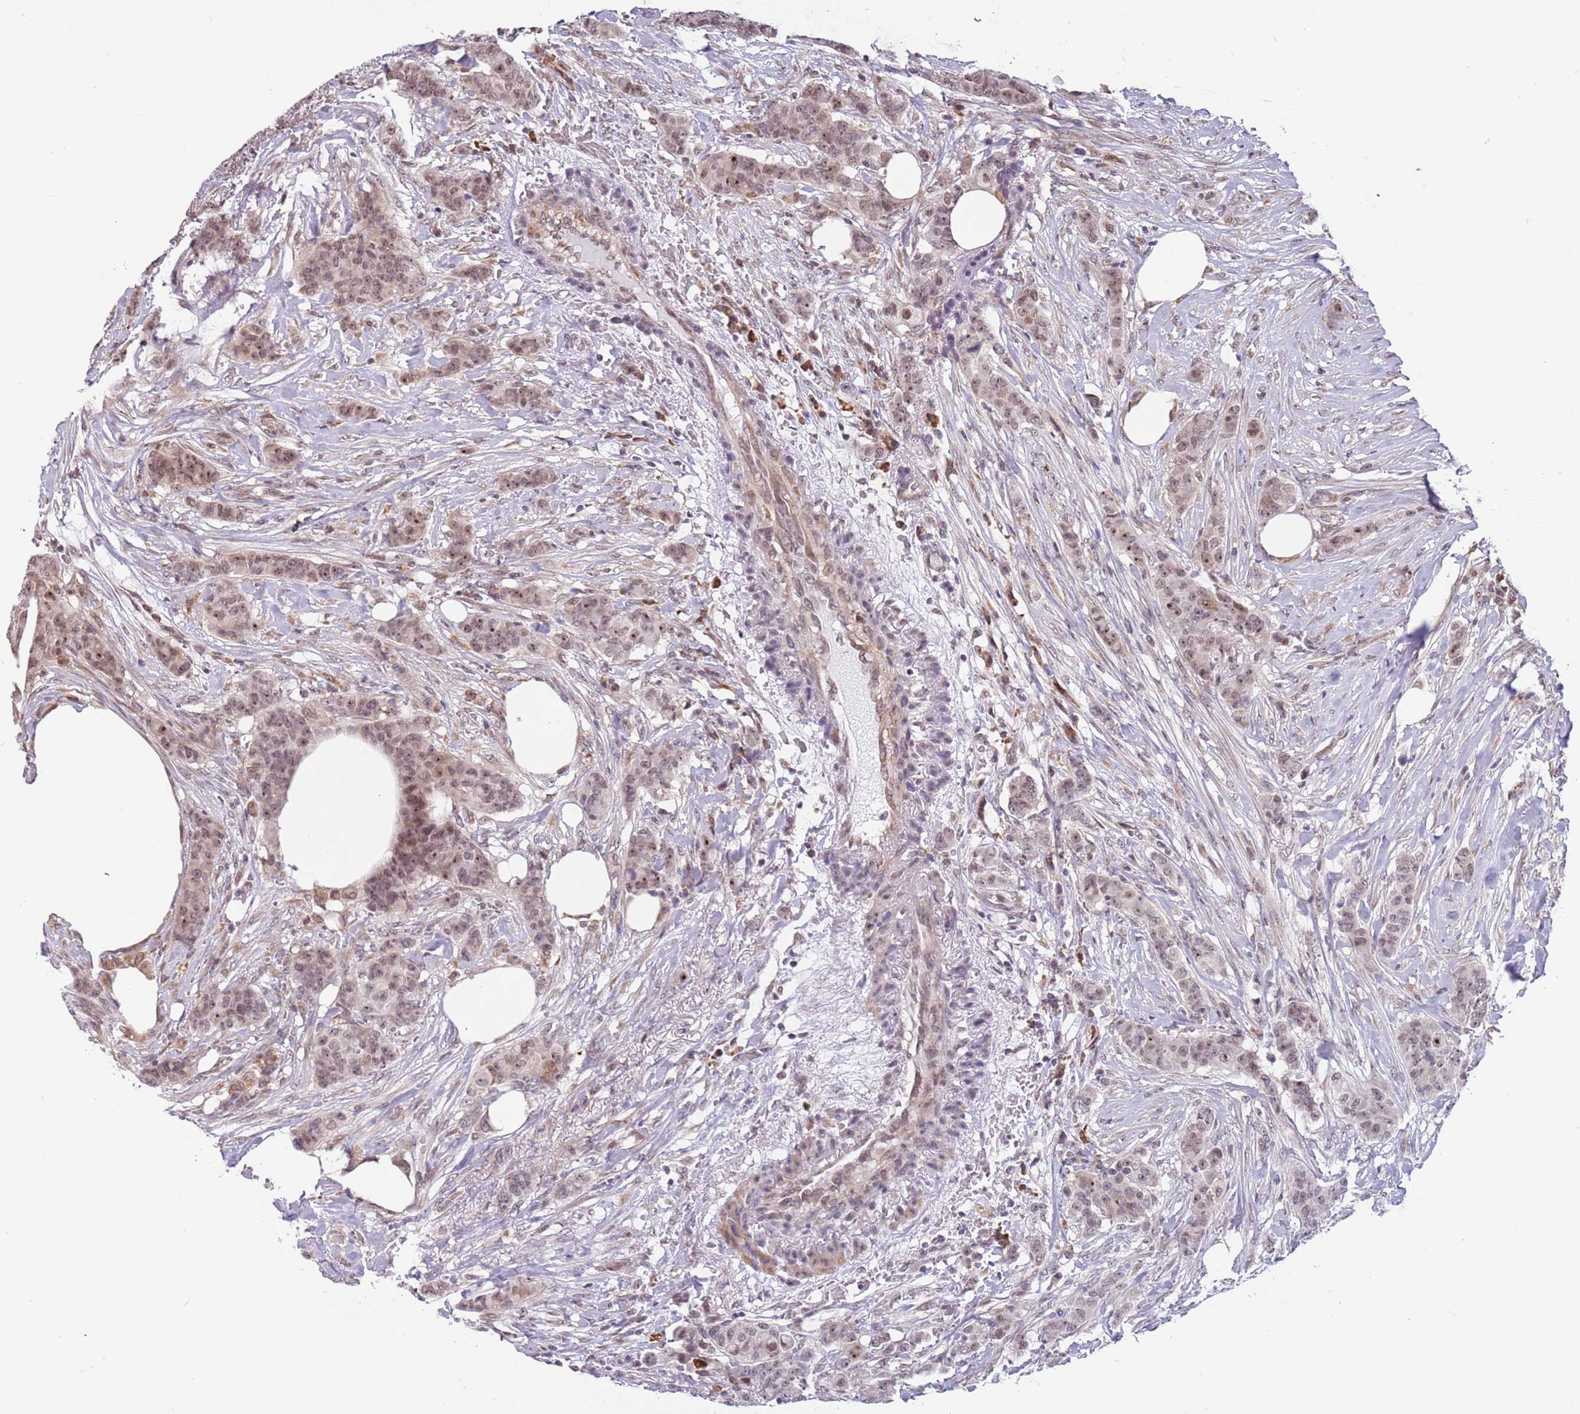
{"staining": {"intensity": "moderate", "quantity": ">75%", "location": "nuclear"}, "tissue": "breast cancer", "cell_type": "Tumor cells", "image_type": "cancer", "snomed": [{"axis": "morphology", "description": "Duct carcinoma"}, {"axis": "topography", "description": "Breast"}], "caption": "Immunohistochemistry (IHC) of breast invasive ductal carcinoma demonstrates medium levels of moderate nuclear staining in about >75% of tumor cells.", "gene": "BARD1", "patient": {"sex": "female", "age": 40}}